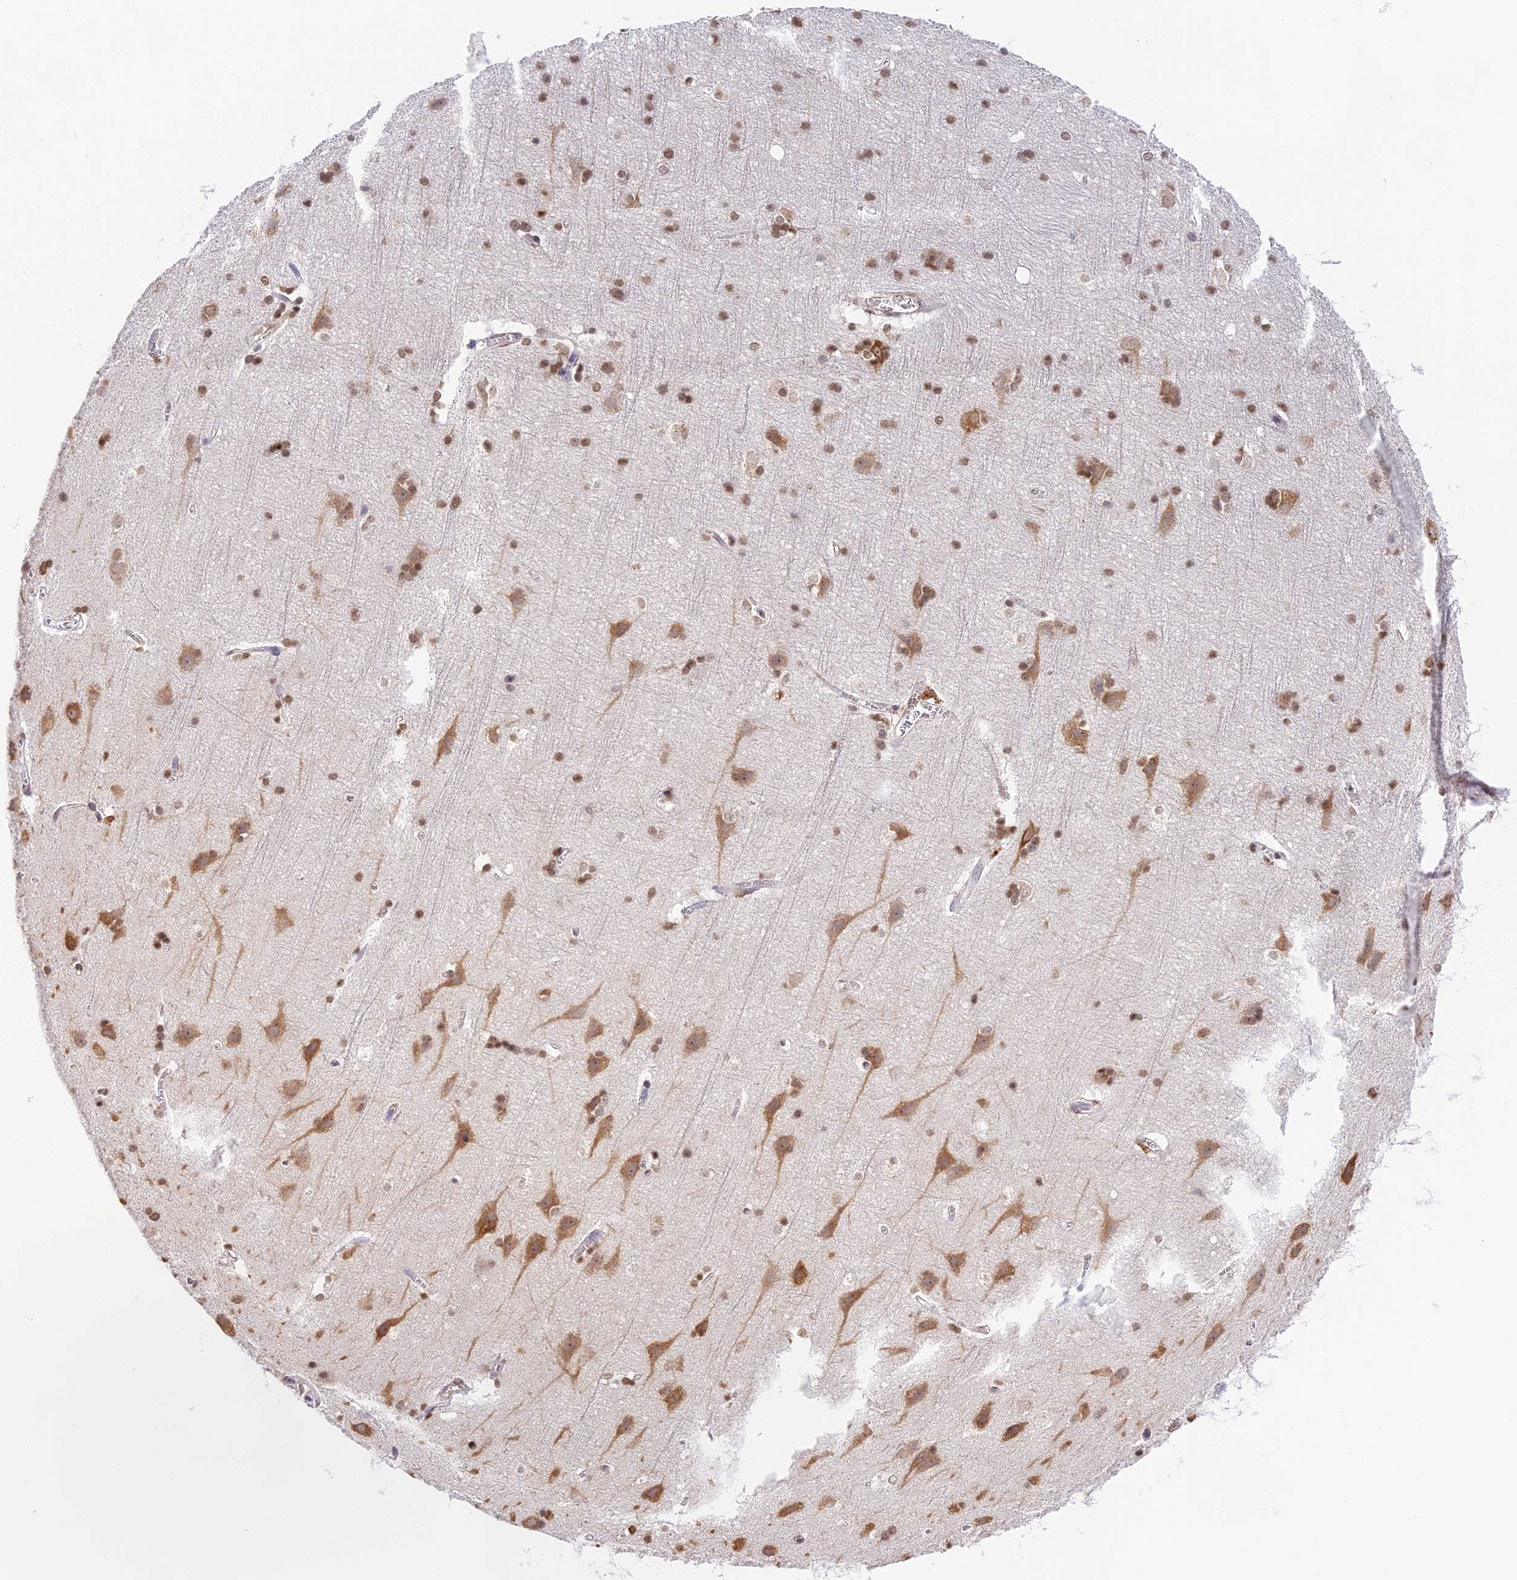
{"staining": {"intensity": "negative", "quantity": "none", "location": "none"}, "tissue": "cerebral cortex", "cell_type": "Endothelial cells", "image_type": "normal", "snomed": [{"axis": "morphology", "description": "Normal tissue, NOS"}, {"axis": "topography", "description": "Cerebral cortex"}], "caption": "The histopathology image shows no significant staining in endothelial cells of cerebral cortex. Nuclei are stained in blue.", "gene": "HEATR5B", "patient": {"sex": "male", "age": 54}}